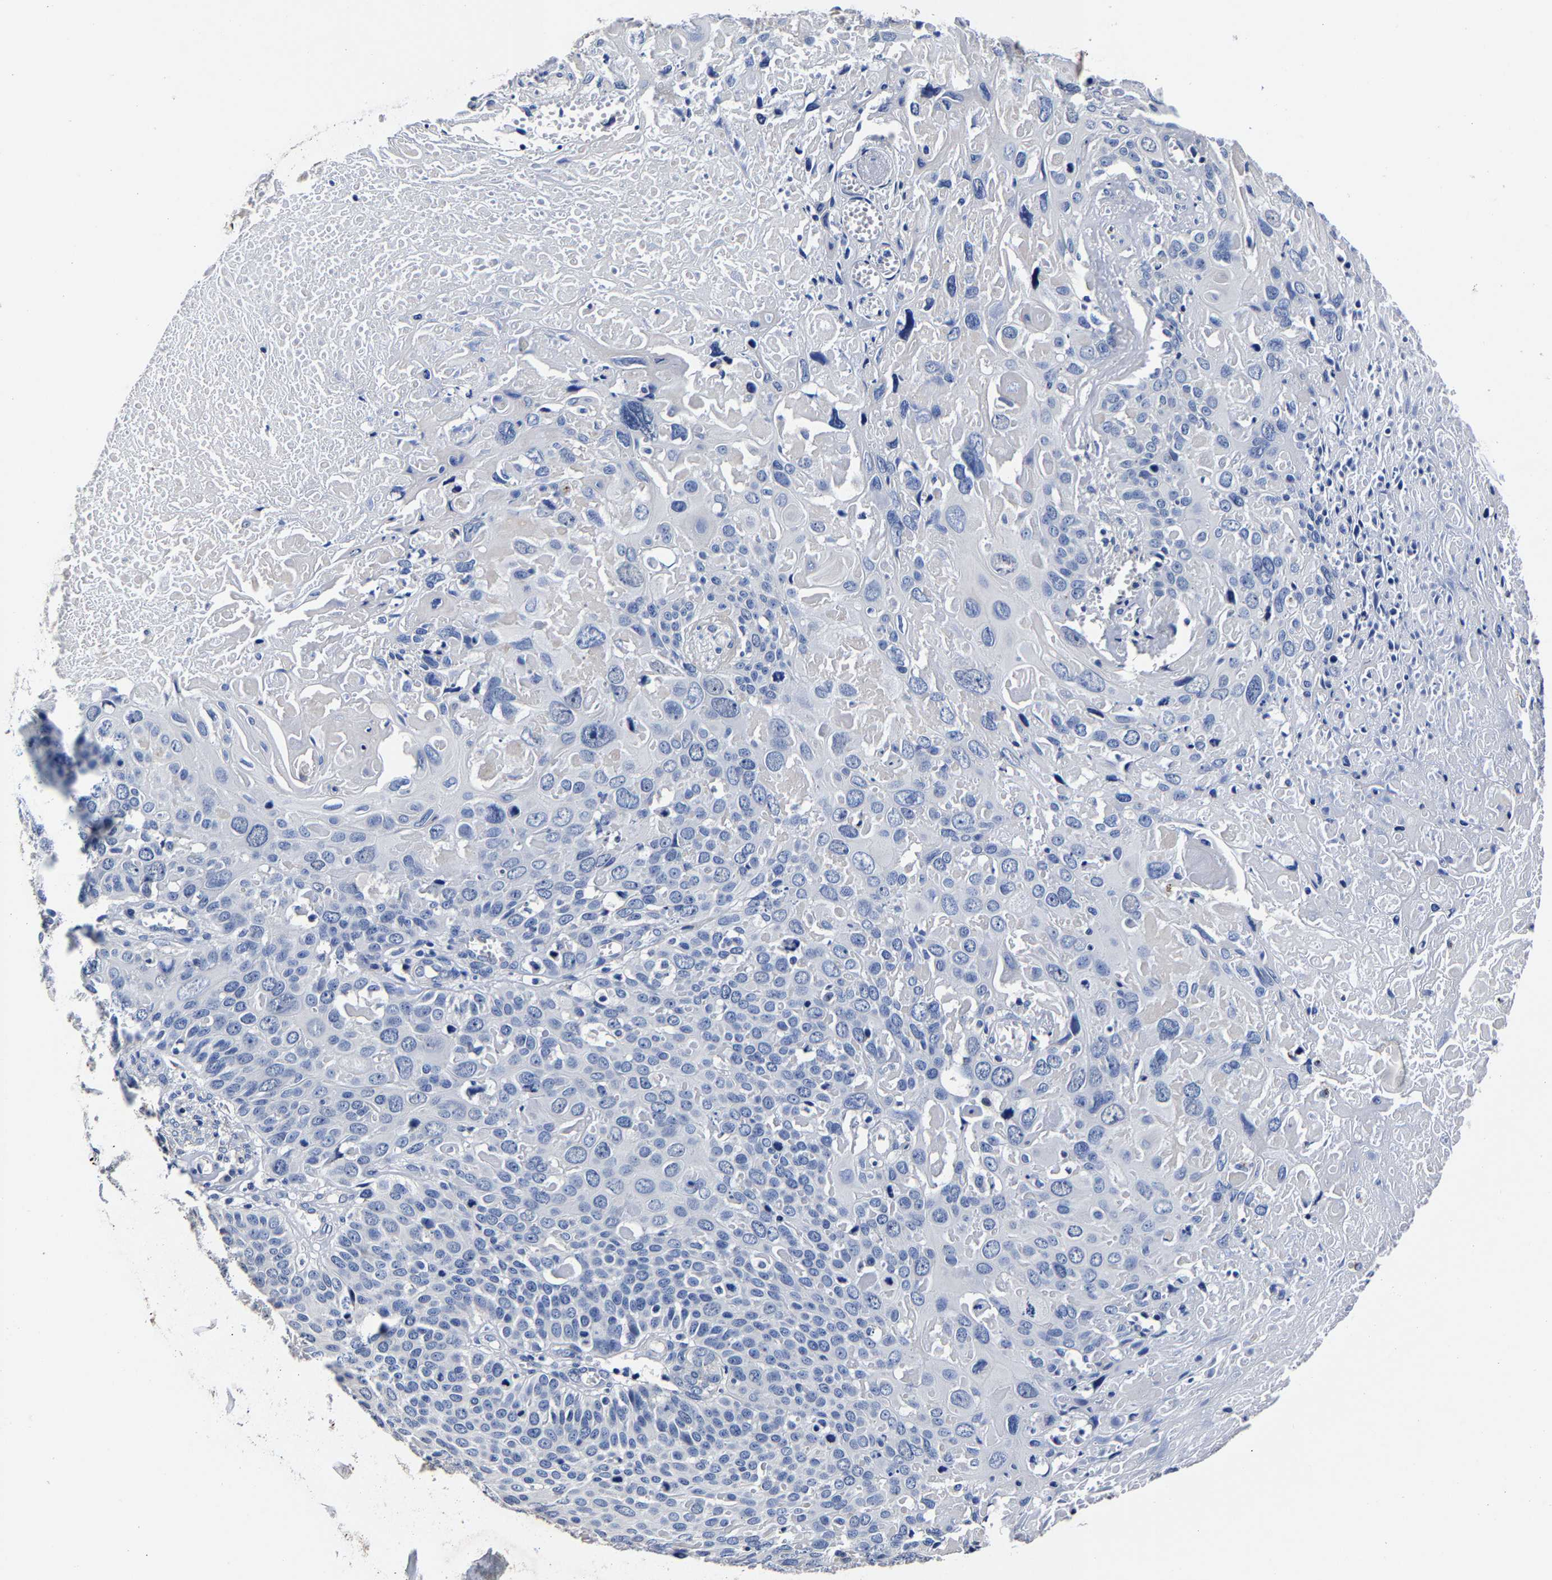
{"staining": {"intensity": "negative", "quantity": "none", "location": "none"}, "tissue": "cervical cancer", "cell_type": "Tumor cells", "image_type": "cancer", "snomed": [{"axis": "morphology", "description": "Squamous cell carcinoma, NOS"}, {"axis": "topography", "description": "Cervix"}], "caption": "The photomicrograph demonstrates no staining of tumor cells in cervical cancer (squamous cell carcinoma). (DAB IHC with hematoxylin counter stain).", "gene": "AKAP4", "patient": {"sex": "female", "age": 74}}